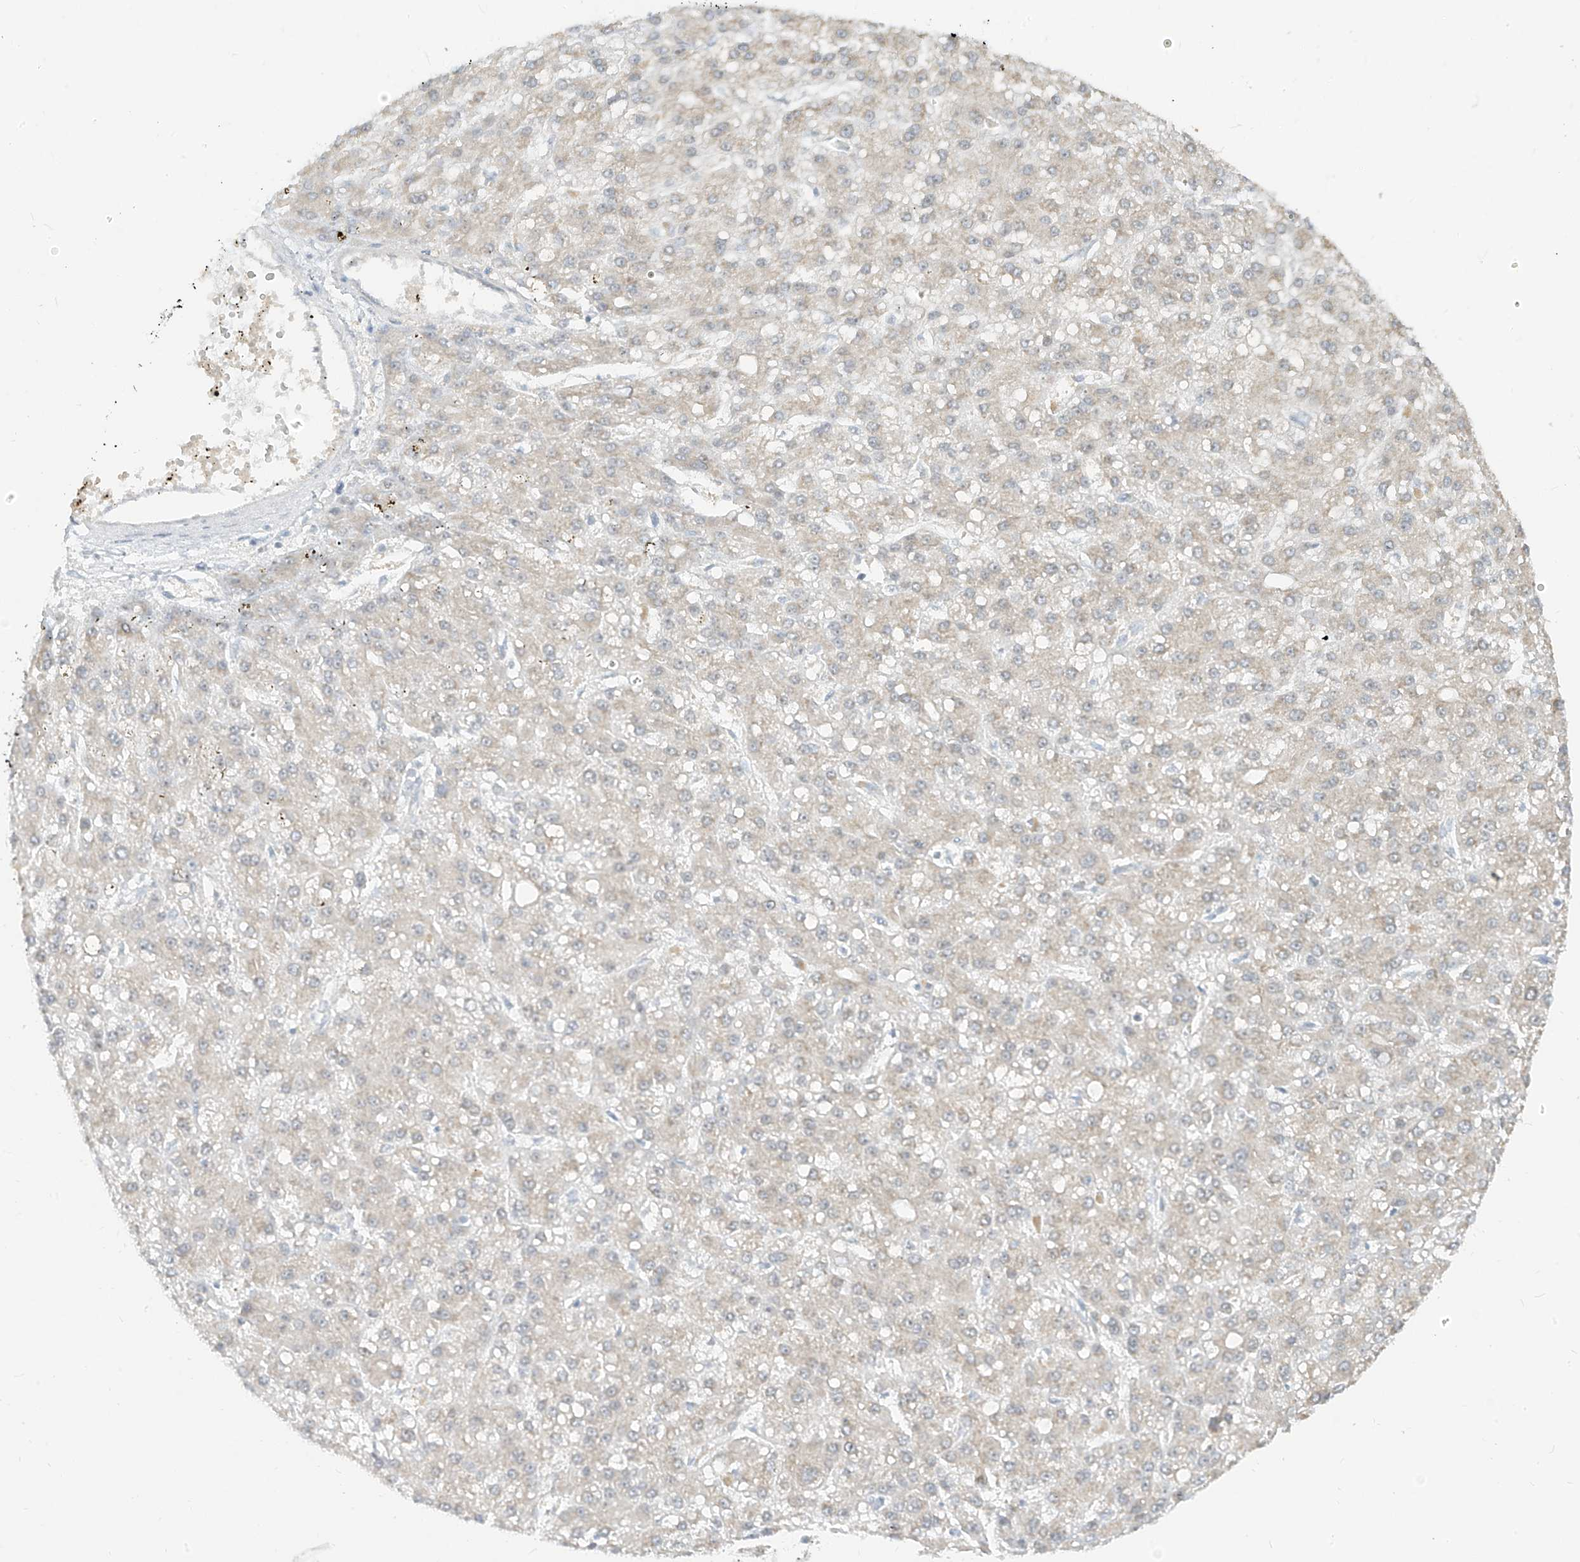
{"staining": {"intensity": "negative", "quantity": "none", "location": "none"}, "tissue": "liver cancer", "cell_type": "Tumor cells", "image_type": "cancer", "snomed": [{"axis": "morphology", "description": "Carcinoma, Hepatocellular, NOS"}, {"axis": "topography", "description": "Liver"}], "caption": "Tumor cells are negative for protein expression in human hepatocellular carcinoma (liver).", "gene": "C2orf42", "patient": {"sex": "male", "age": 67}}